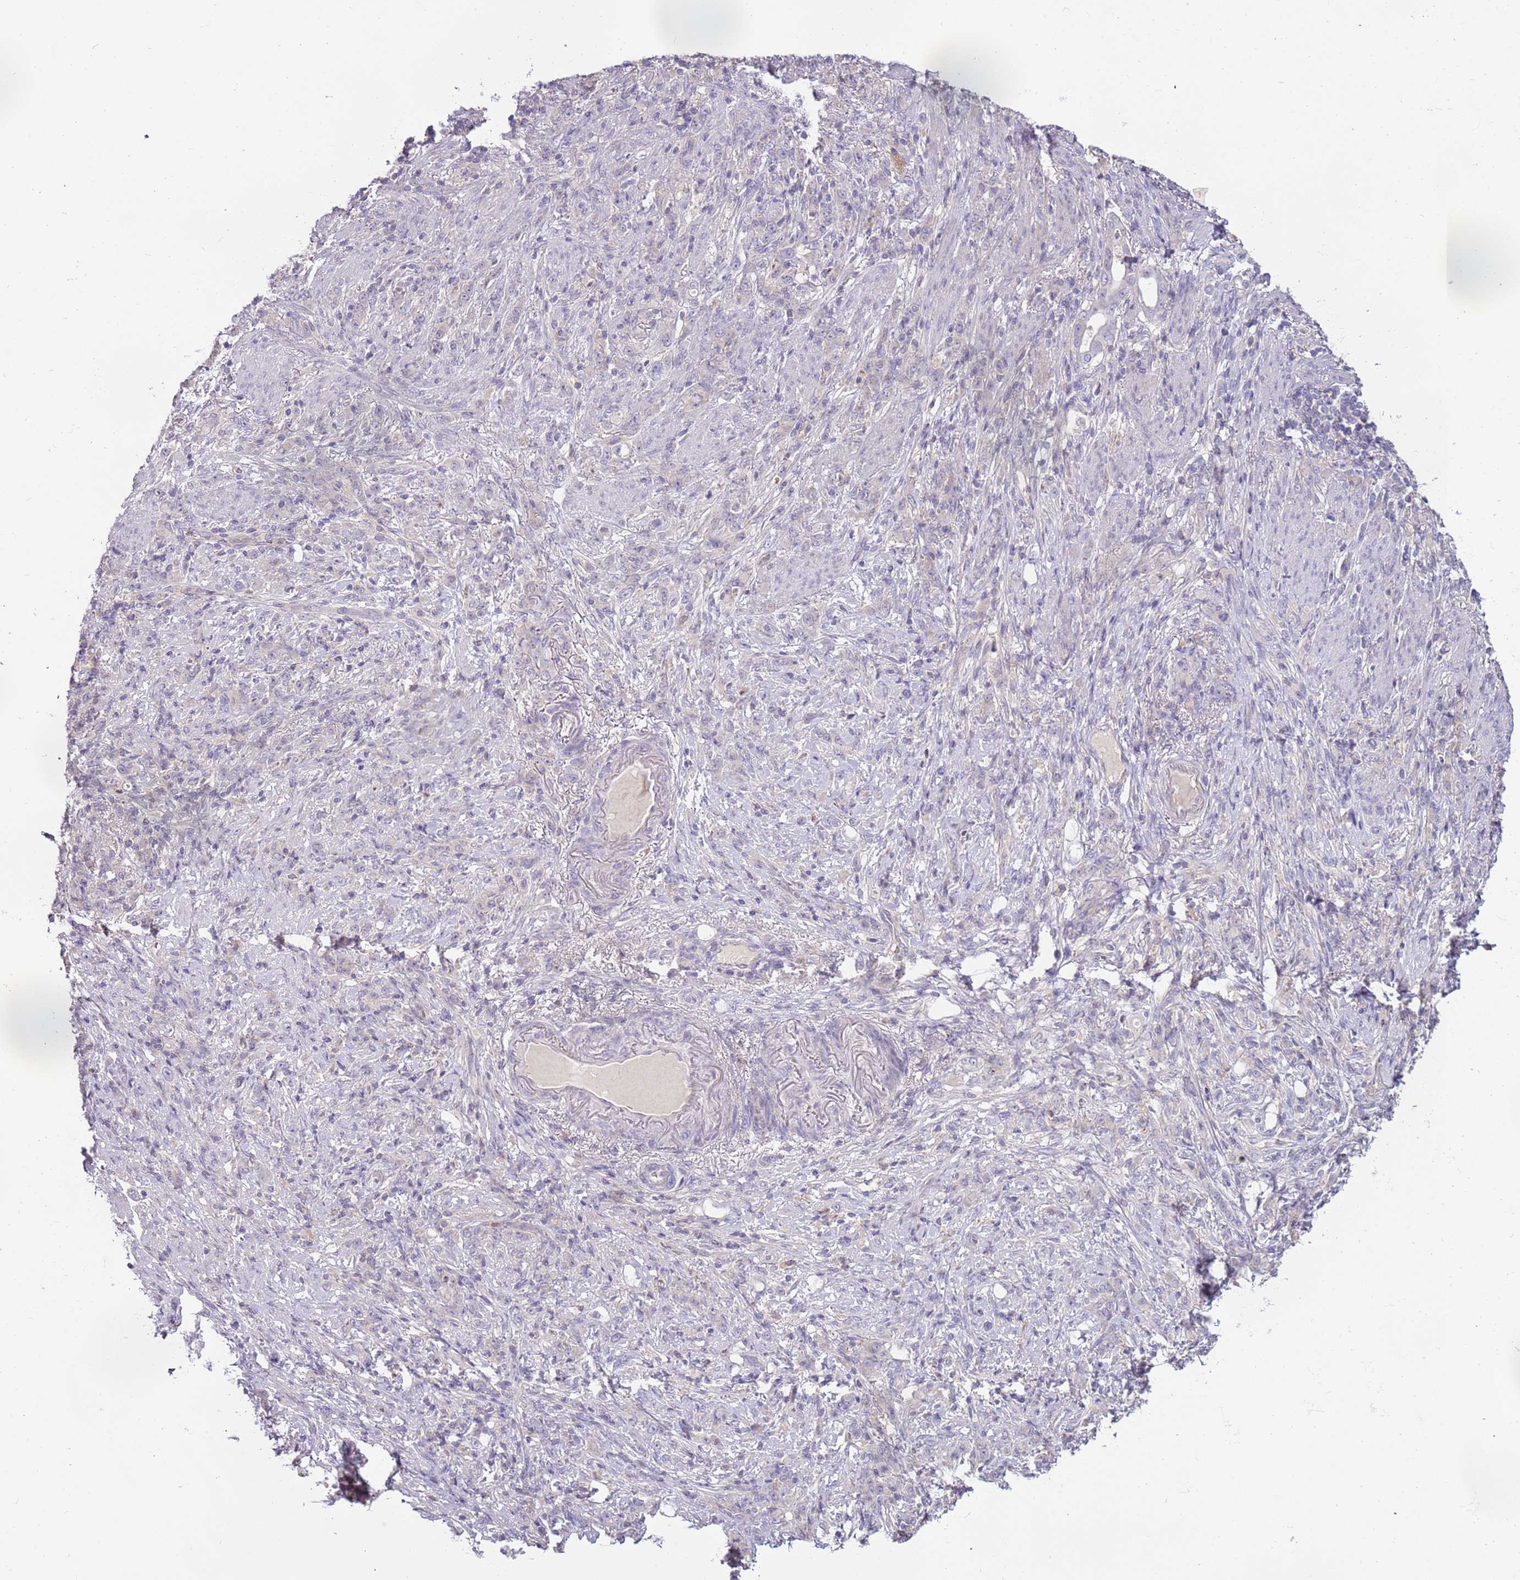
{"staining": {"intensity": "negative", "quantity": "none", "location": "none"}, "tissue": "stomach cancer", "cell_type": "Tumor cells", "image_type": "cancer", "snomed": [{"axis": "morphology", "description": "Normal tissue, NOS"}, {"axis": "morphology", "description": "Adenocarcinoma, NOS"}, {"axis": "topography", "description": "Stomach"}], "caption": "This is a image of IHC staining of stomach adenocarcinoma, which shows no expression in tumor cells.", "gene": "ARHGAP5", "patient": {"sex": "female", "age": 79}}